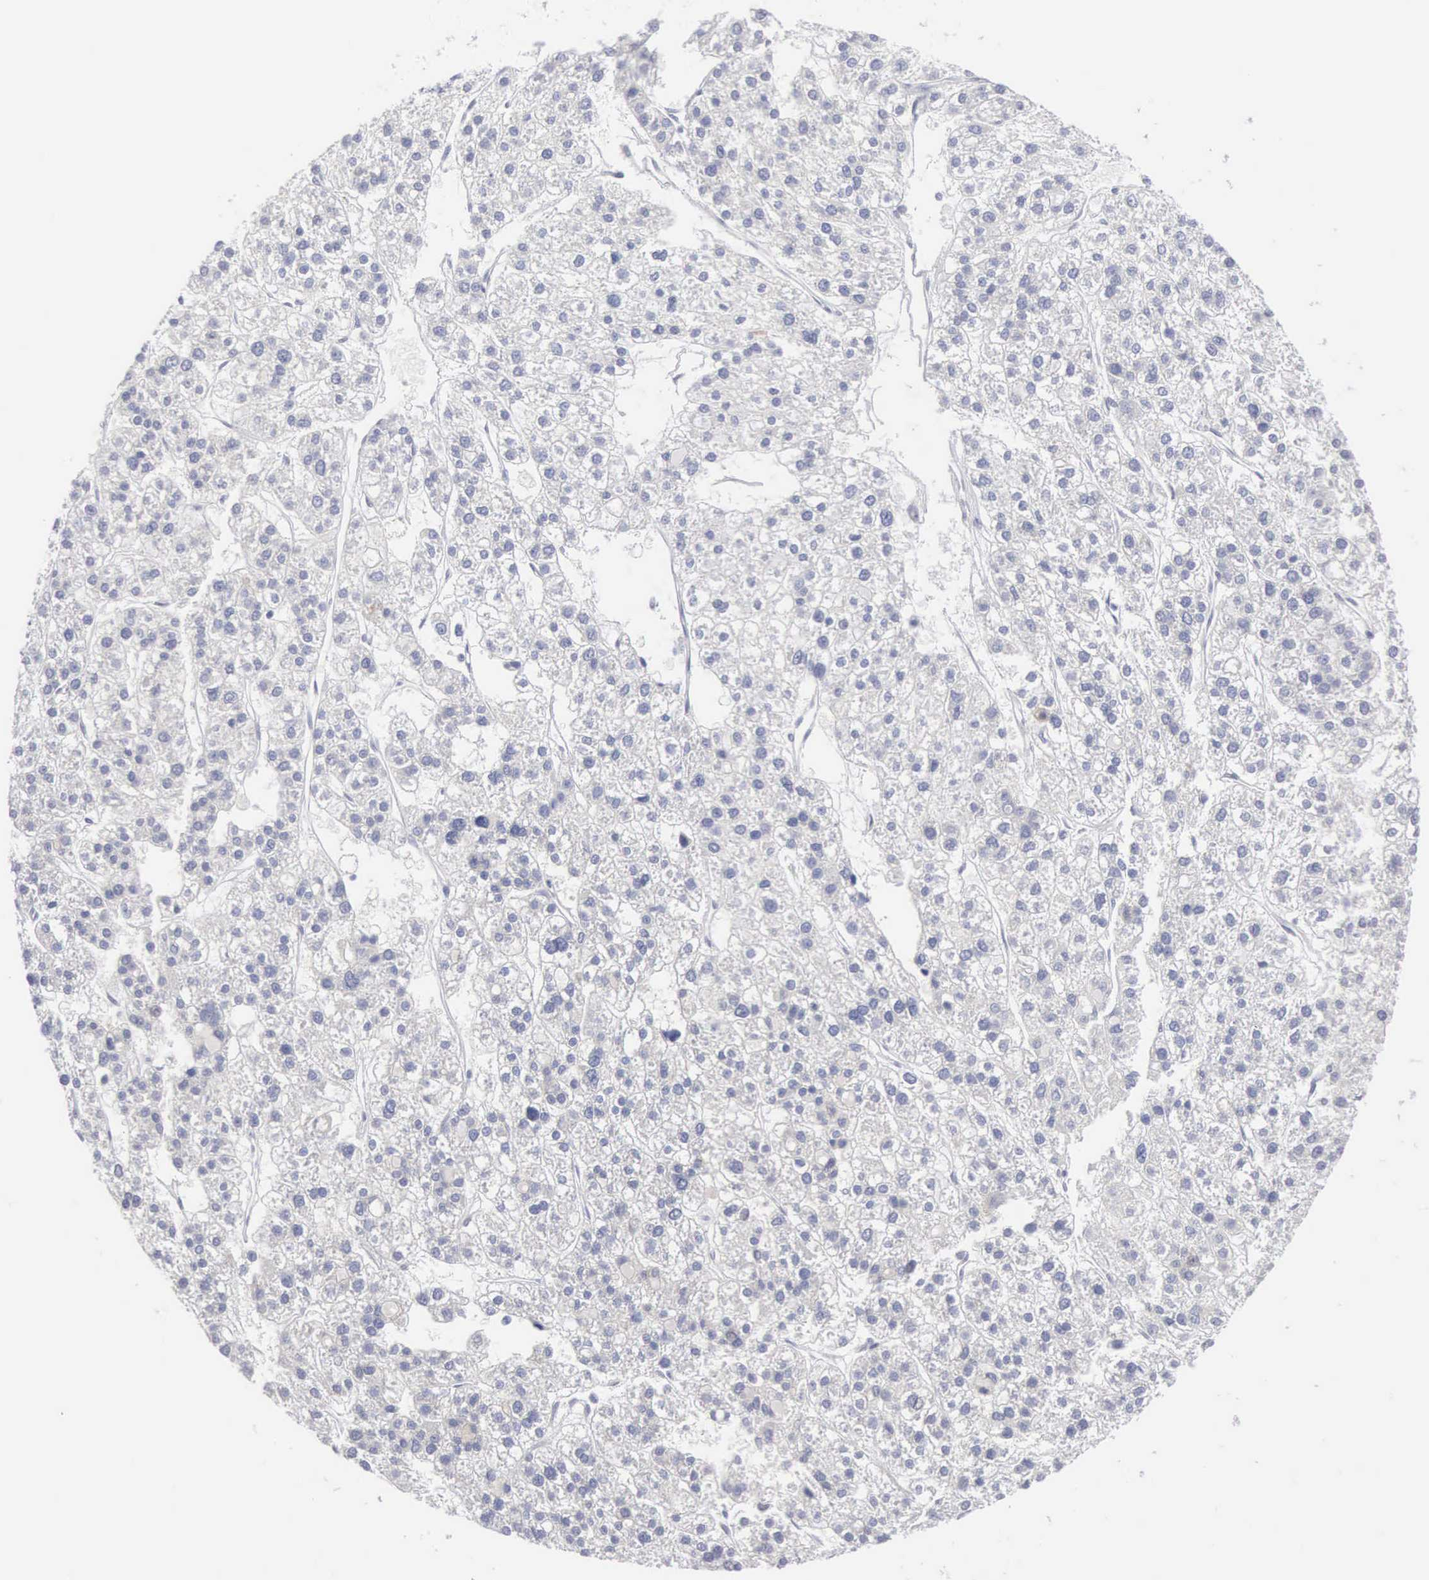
{"staining": {"intensity": "negative", "quantity": "none", "location": "none"}, "tissue": "liver cancer", "cell_type": "Tumor cells", "image_type": "cancer", "snomed": [{"axis": "morphology", "description": "Carcinoma, Hepatocellular, NOS"}, {"axis": "topography", "description": "Liver"}], "caption": "The image demonstrates no significant positivity in tumor cells of liver cancer (hepatocellular carcinoma).", "gene": "MNAT1", "patient": {"sex": "female", "age": 85}}